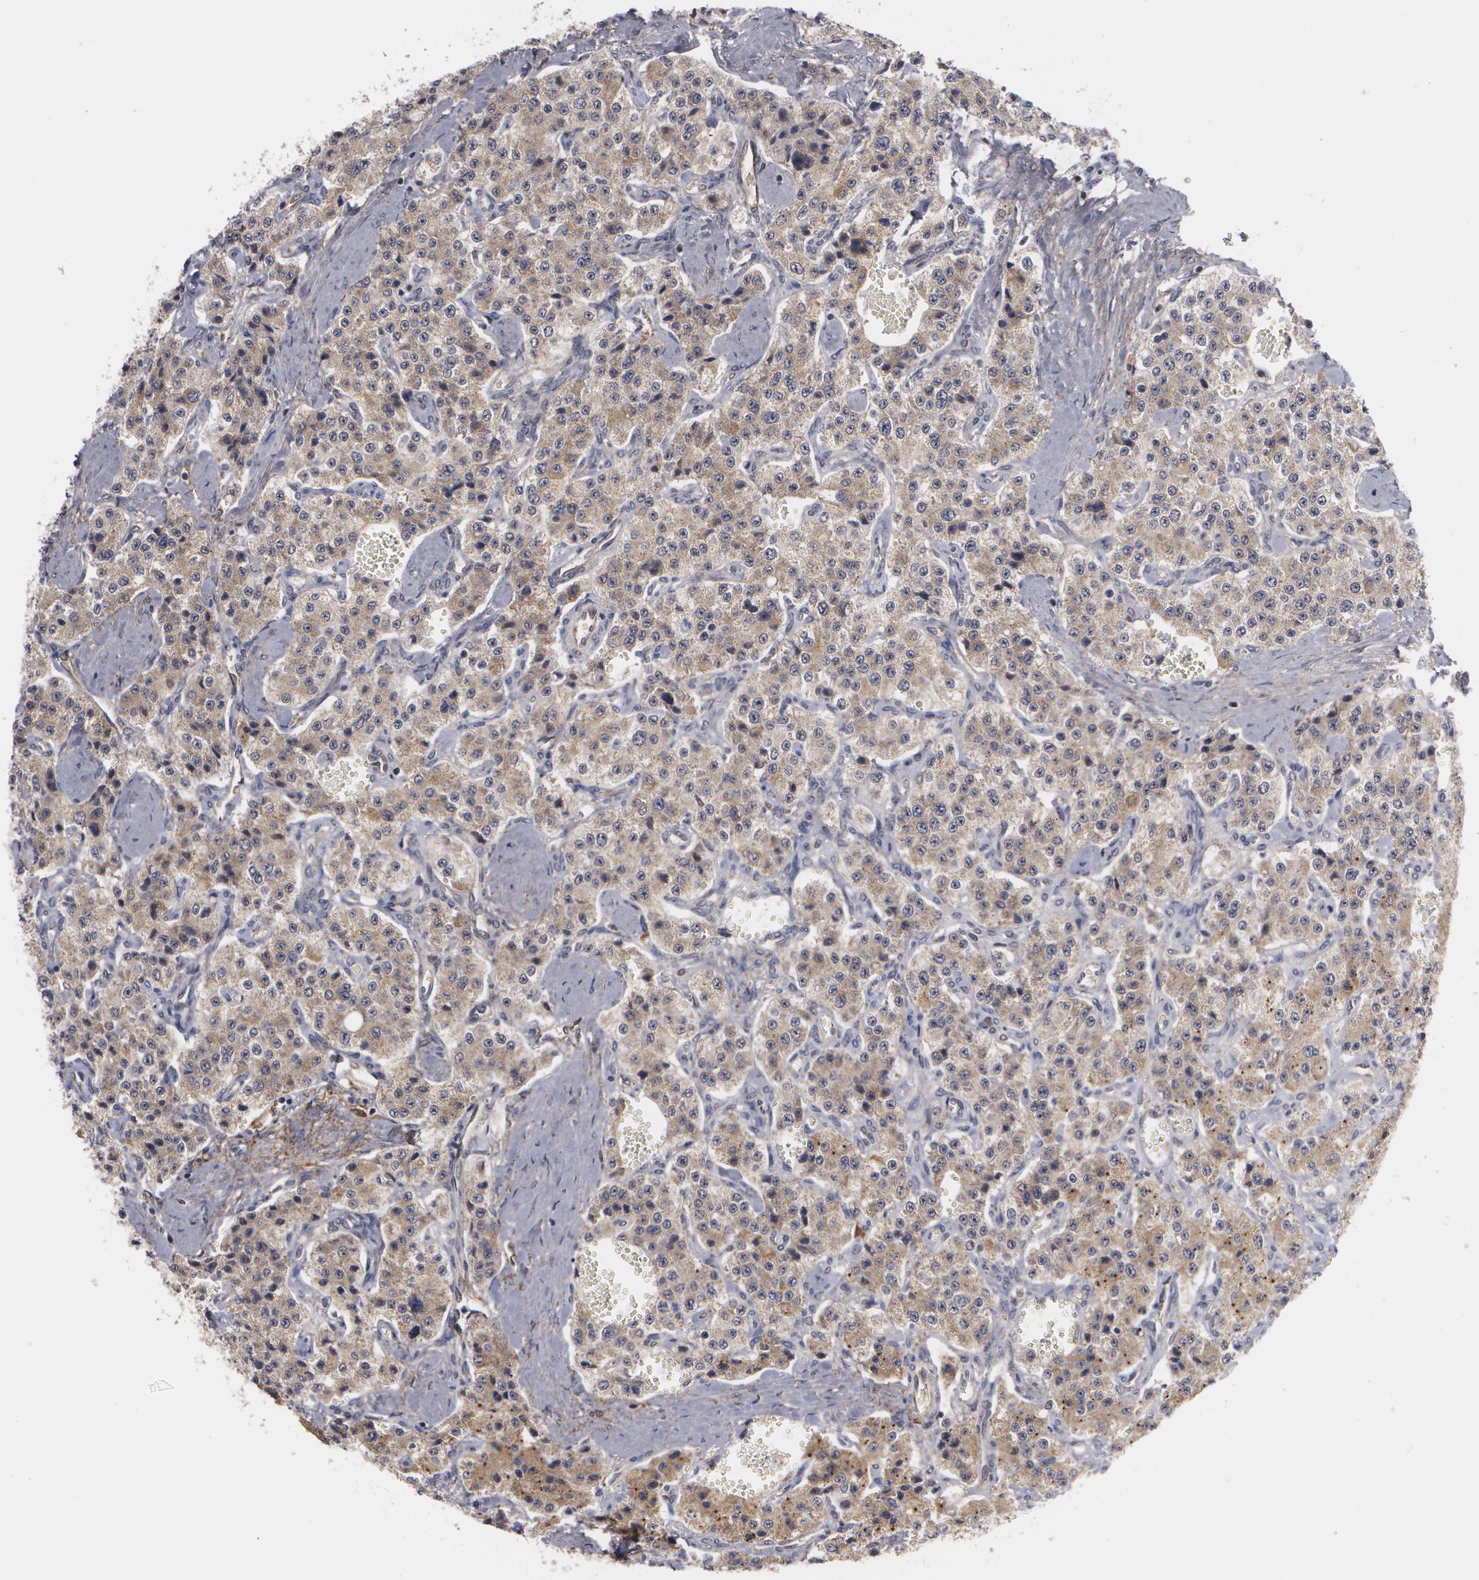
{"staining": {"intensity": "weak", "quantity": ">75%", "location": "cytoplasmic/membranous"}, "tissue": "carcinoid", "cell_type": "Tumor cells", "image_type": "cancer", "snomed": [{"axis": "morphology", "description": "Carcinoid, malignant, NOS"}, {"axis": "topography", "description": "Small intestine"}], "caption": "This is a micrograph of immunohistochemistry (IHC) staining of malignant carcinoid, which shows weak expression in the cytoplasmic/membranous of tumor cells.", "gene": "BMP6", "patient": {"sex": "male", "age": 52}}